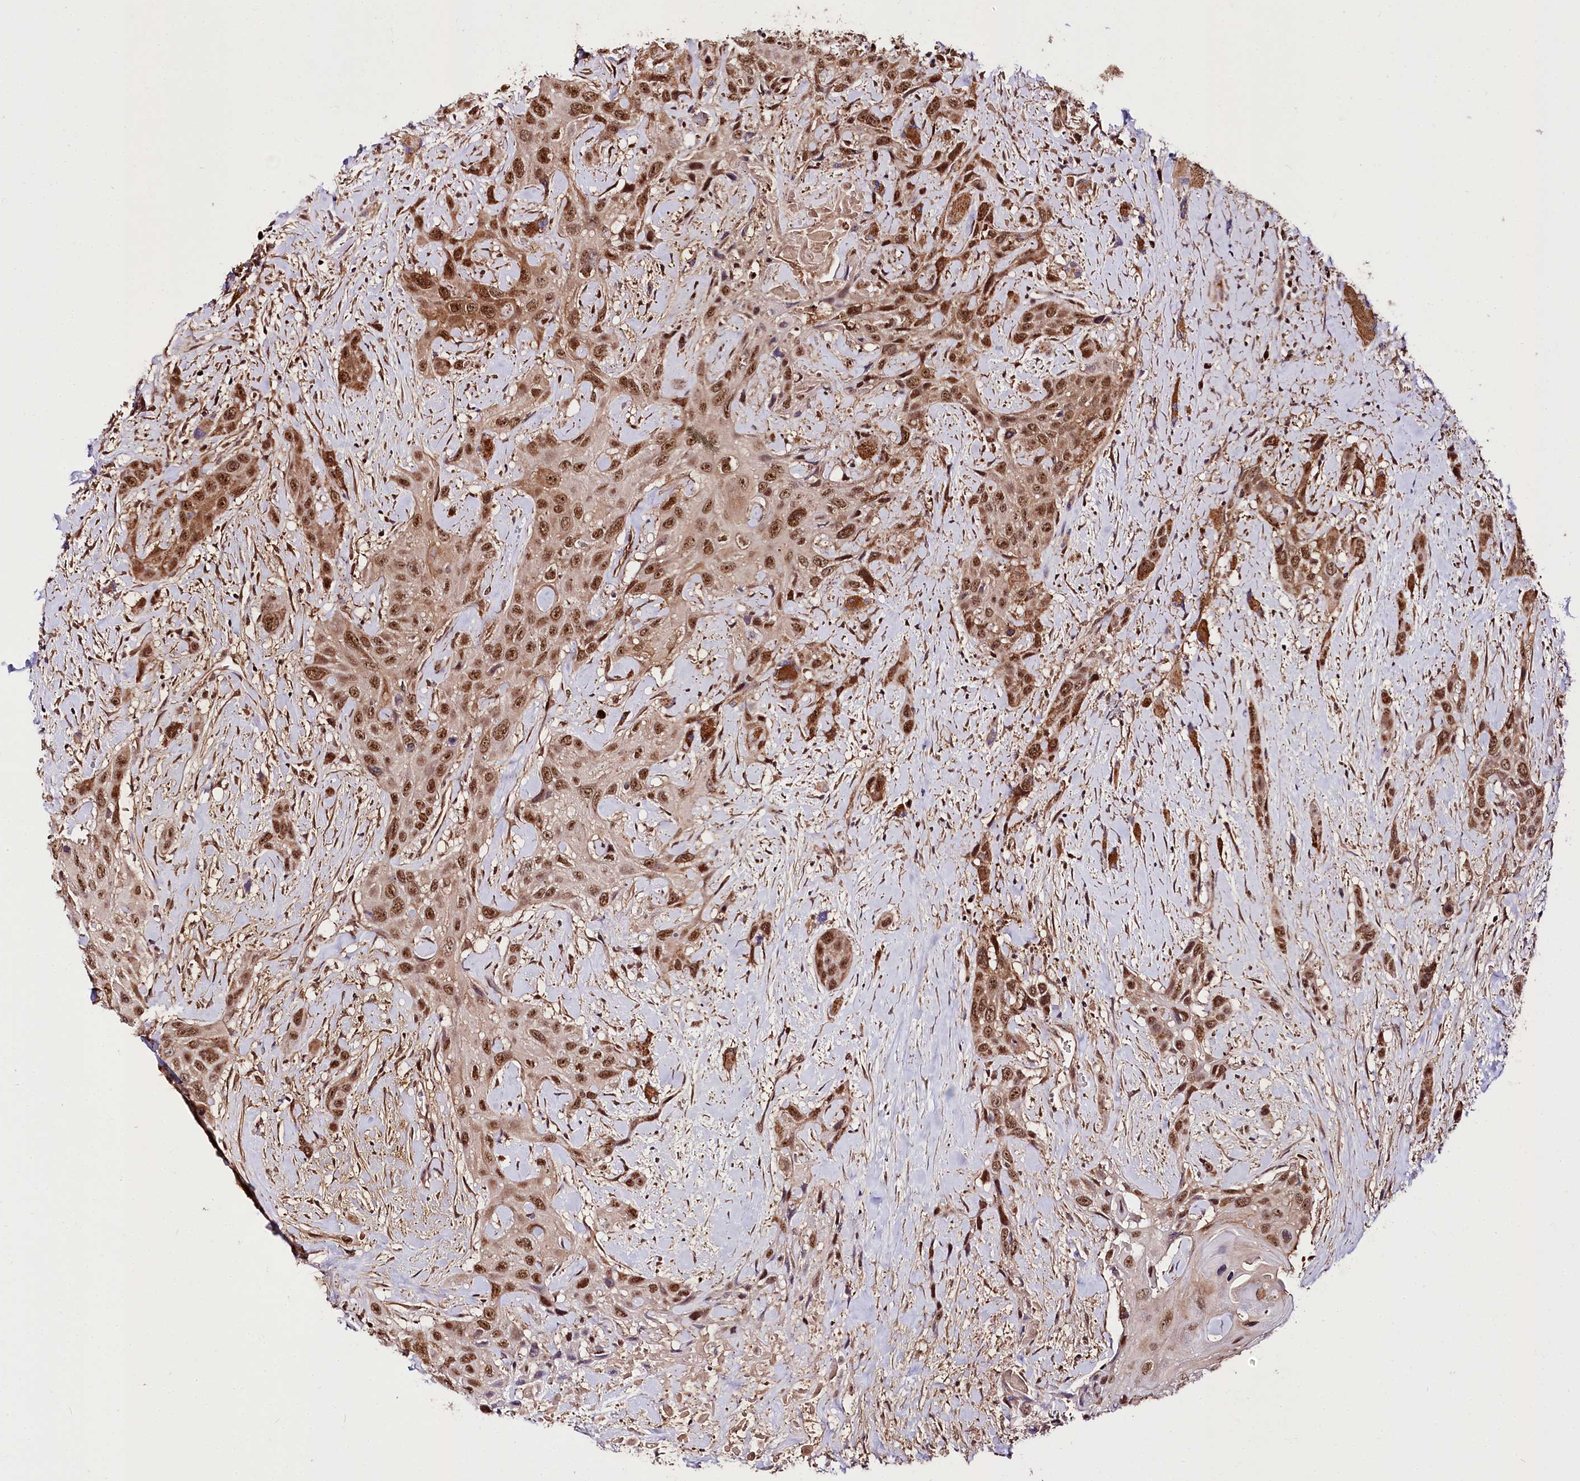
{"staining": {"intensity": "moderate", "quantity": ">75%", "location": "nuclear"}, "tissue": "head and neck cancer", "cell_type": "Tumor cells", "image_type": "cancer", "snomed": [{"axis": "morphology", "description": "Squamous cell carcinoma, NOS"}, {"axis": "topography", "description": "Head-Neck"}], "caption": "Moderate nuclear protein expression is present in approximately >75% of tumor cells in squamous cell carcinoma (head and neck). The staining was performed using DAB (3,3'-diaminobenzidine), with brown indicating positive protein expression. Nuclei are stained blue with hematoxylin.", "gene": "GNL3L", "patient": {"sex": "male", "age": 81}}